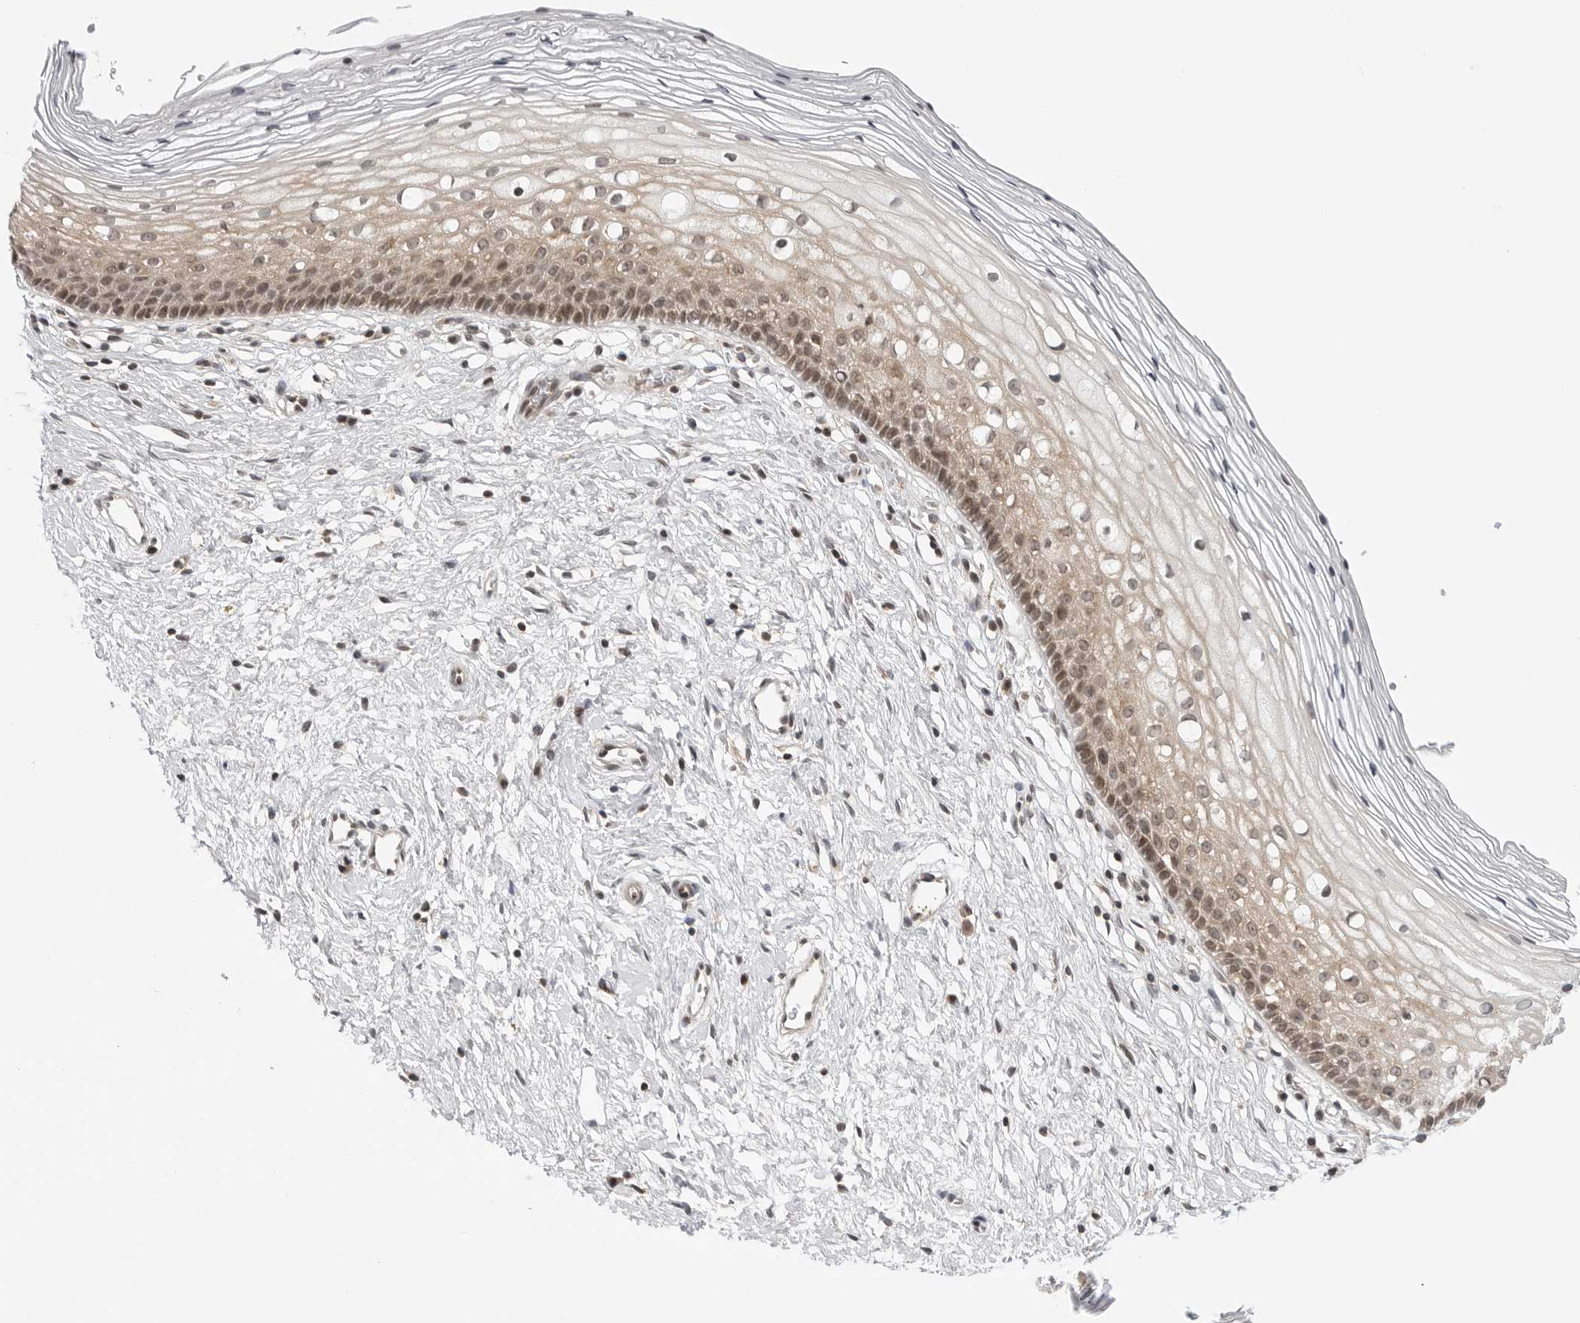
{"staining": {"intensity": "weak", "quantity": "25%-75%", "location": "cytoplasmic/membranous"}, "tissue": "cervix", "cell_type": "Glandular cells", "image_type": "normal", "snomed": [{"axis": "morphology", "description": "Normal tissue, NOS"}, {"axis": "topography", "description": "Cervix"}], "caption": "The histopathology image displays staining of normal cervix, revealing weak cytoplasmic/membranous protein staining (brown color) within glandular cells.", "gene": "MAP2K5", "patient": {"sex": "female", "age": 27}}